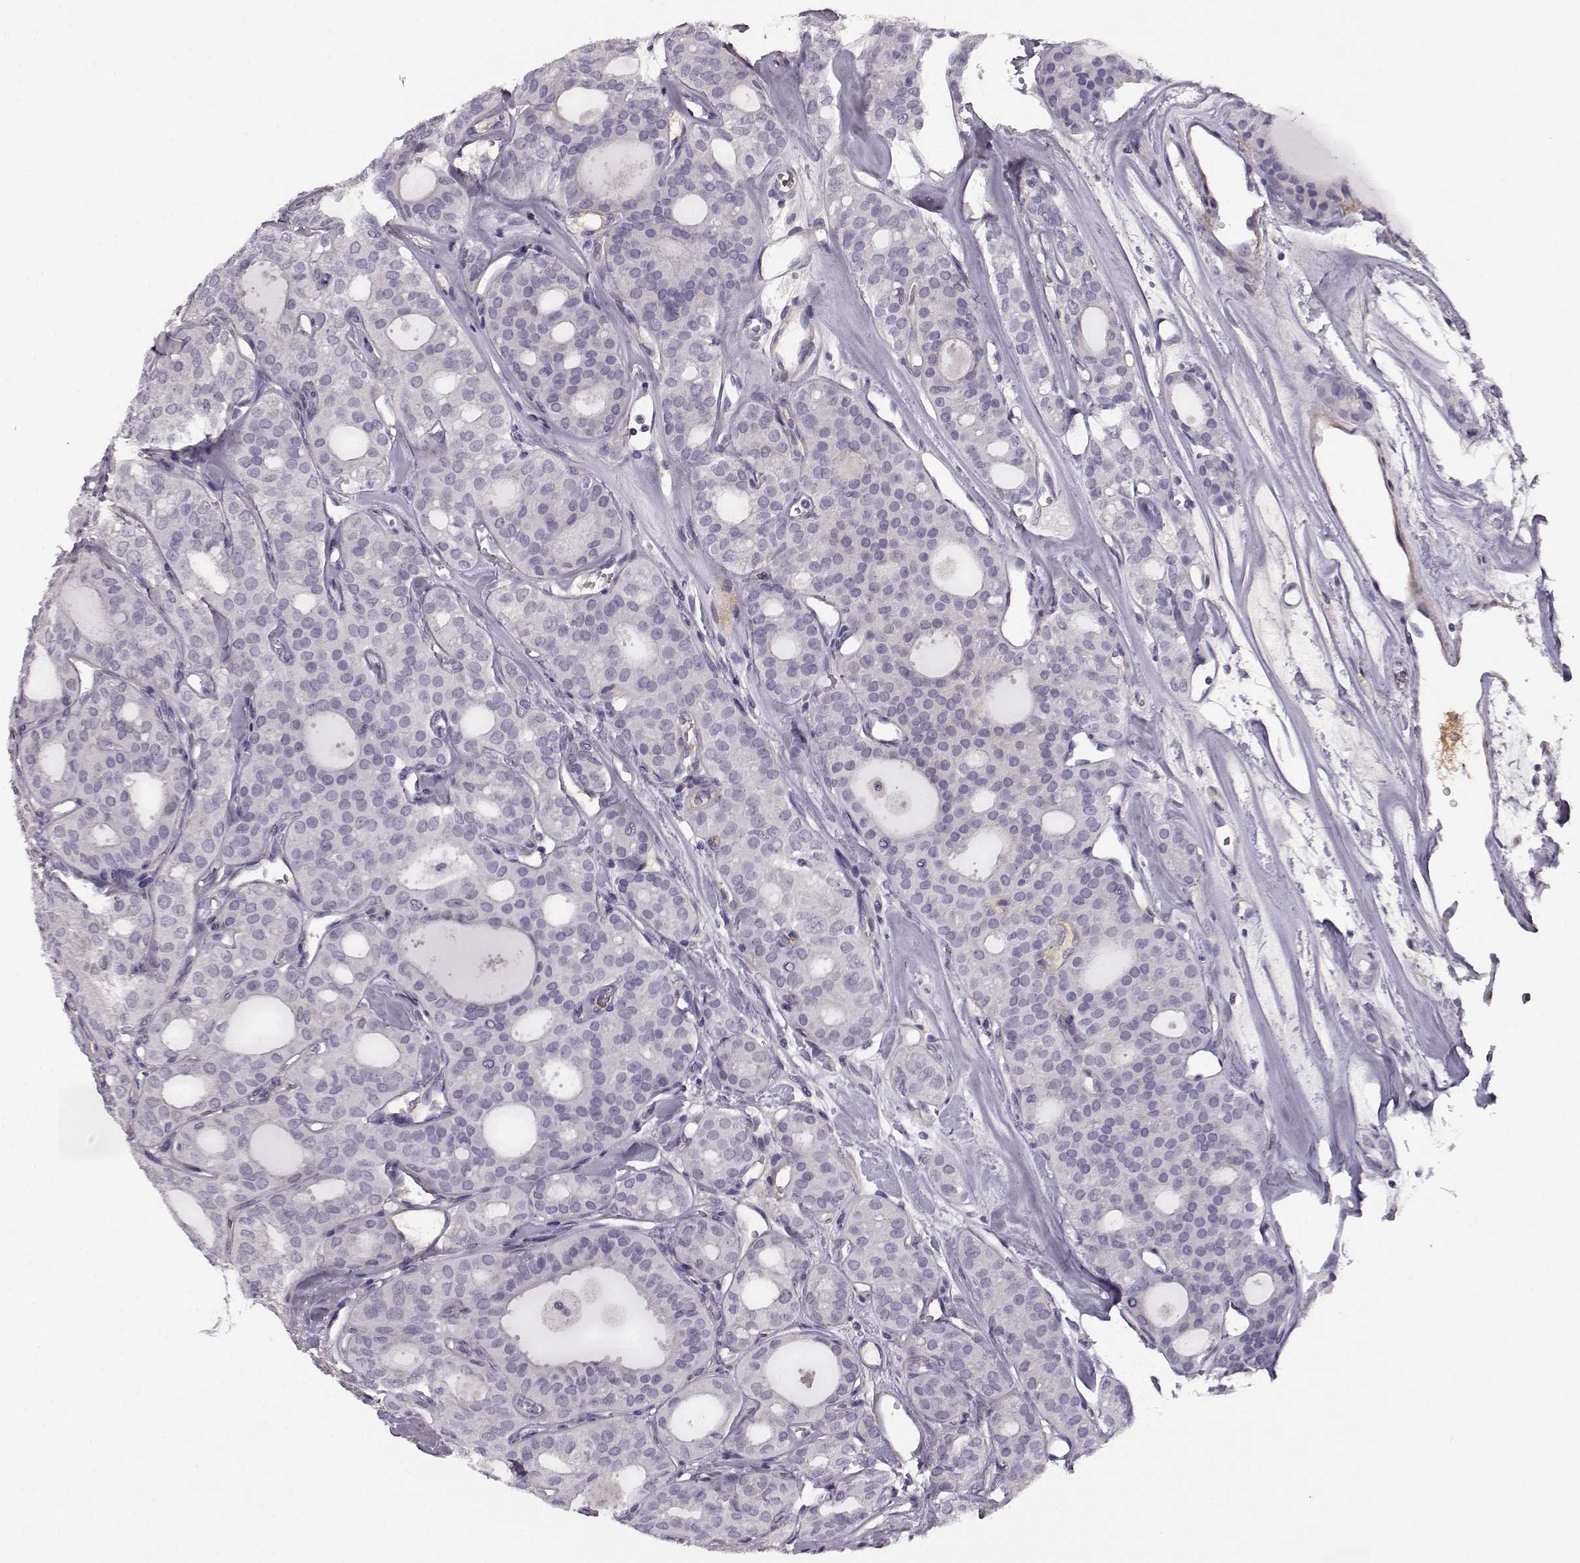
{"staining": {"intensity": "negative", "quantity": "none", "location": "none"}, "tissue": "thyroid cancer", "cell_type": "Tumor cells", "image_type": "cancer", "snomed": [{"axis": "morphology", "description": "Follicular adenoma carcinoma, NOS"}, {"axis": "topography", "description": "Thyroid gland"}], "caption": "High power microscopy image of an immunohistochemistry (IHC) photomicrograph of thyroid cancer (follicular adenoma carcinoma), revealing no significant positivity in tumor cells. The staining is performed using DAB brown chromogen with nuclei counter-stained in using hematoxylin.", "gene": "TRIM69", "patient": {"sex": "male", "age": 75}}